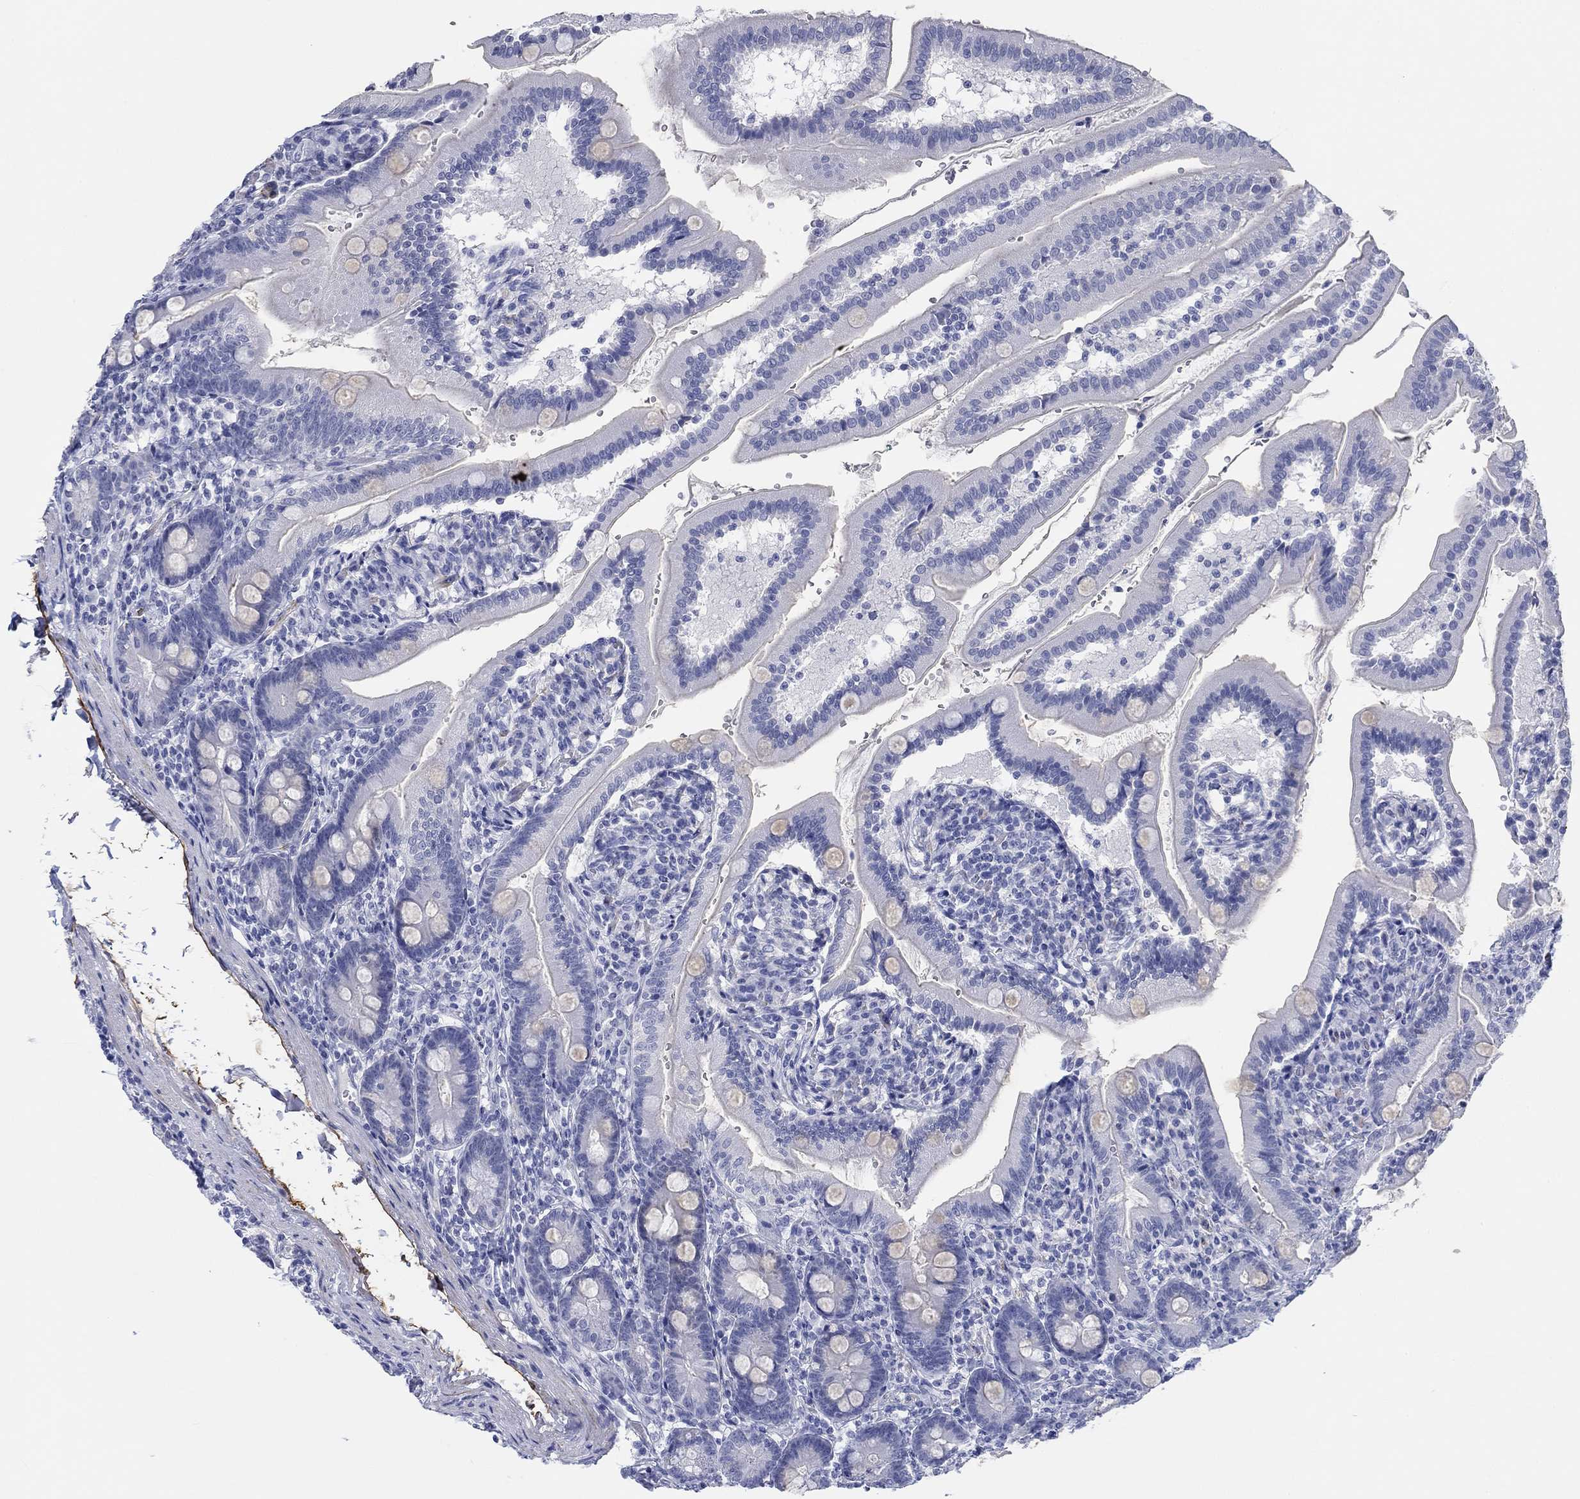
{"staining": {"intensity": "negative", "quantity": "none", "location": "none"}, "tissue": "duodenum", "cell_type": "Glandular cells", "image_type": "normal", "snomed": [{"axis": "morphology", "description": "Normal tissue, NOS"}, {"axis": "topography", "description": "Duodenum"}], "caption": "This is an IHC photomicrograph of normal duodenum. There is no positivity in glandular cells.", "gene": "PDYN", "patient": {"sex": "female", "age": 67}}